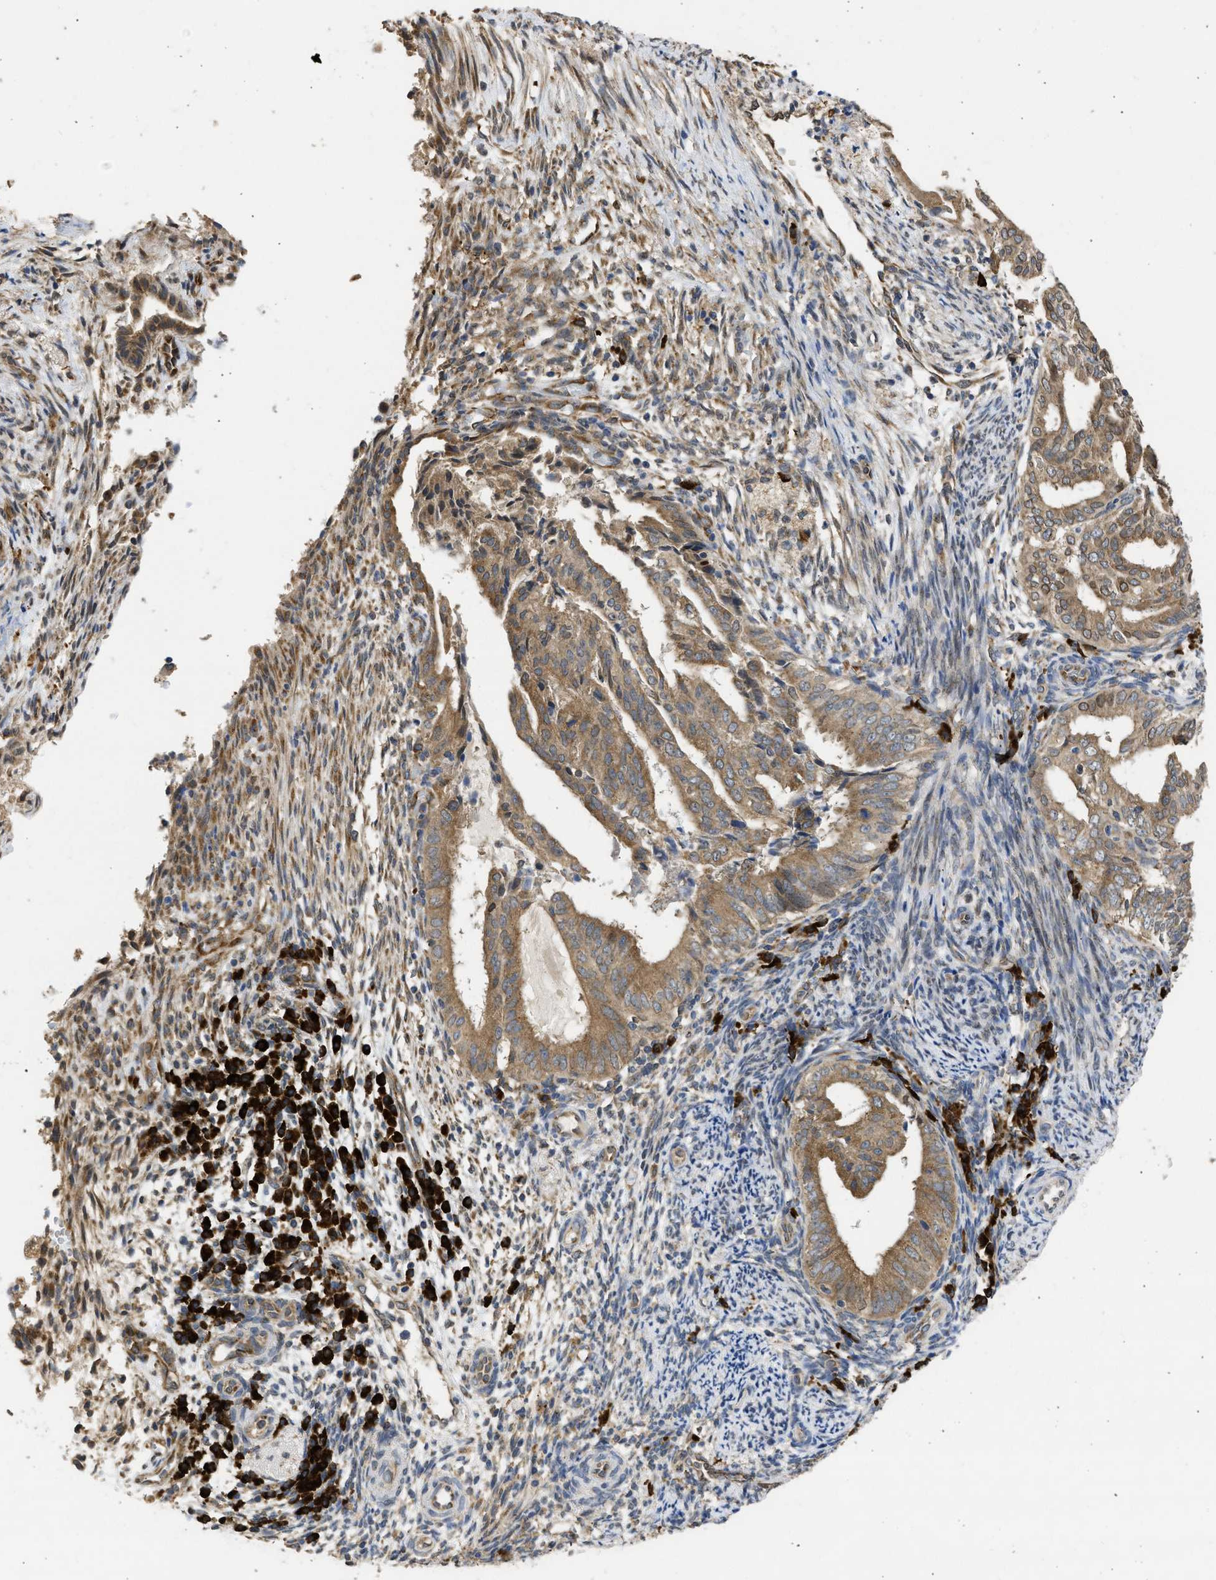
{"staining": {"intensity": "moderate", "quantity": ">75%", "location": "cytoplasmic/membranous"}, "tissue": "endometrial cancer", "cell_type": "Tumor cells", "image_type": "cancer", "snomed": [{"axis": "morphology", "description": "Adenocarcinoma, NOS"}, {"axis": "topography", "description": "Endometrium"}], "caption": "An image of adenocarcinoma (endometrial) stained for a protein demonstrates moderate cytoplasmic/membranous brown staining in tumor cells.", "gene": "DNAJC1", "patient": {"sex": "female", "age": 58}}